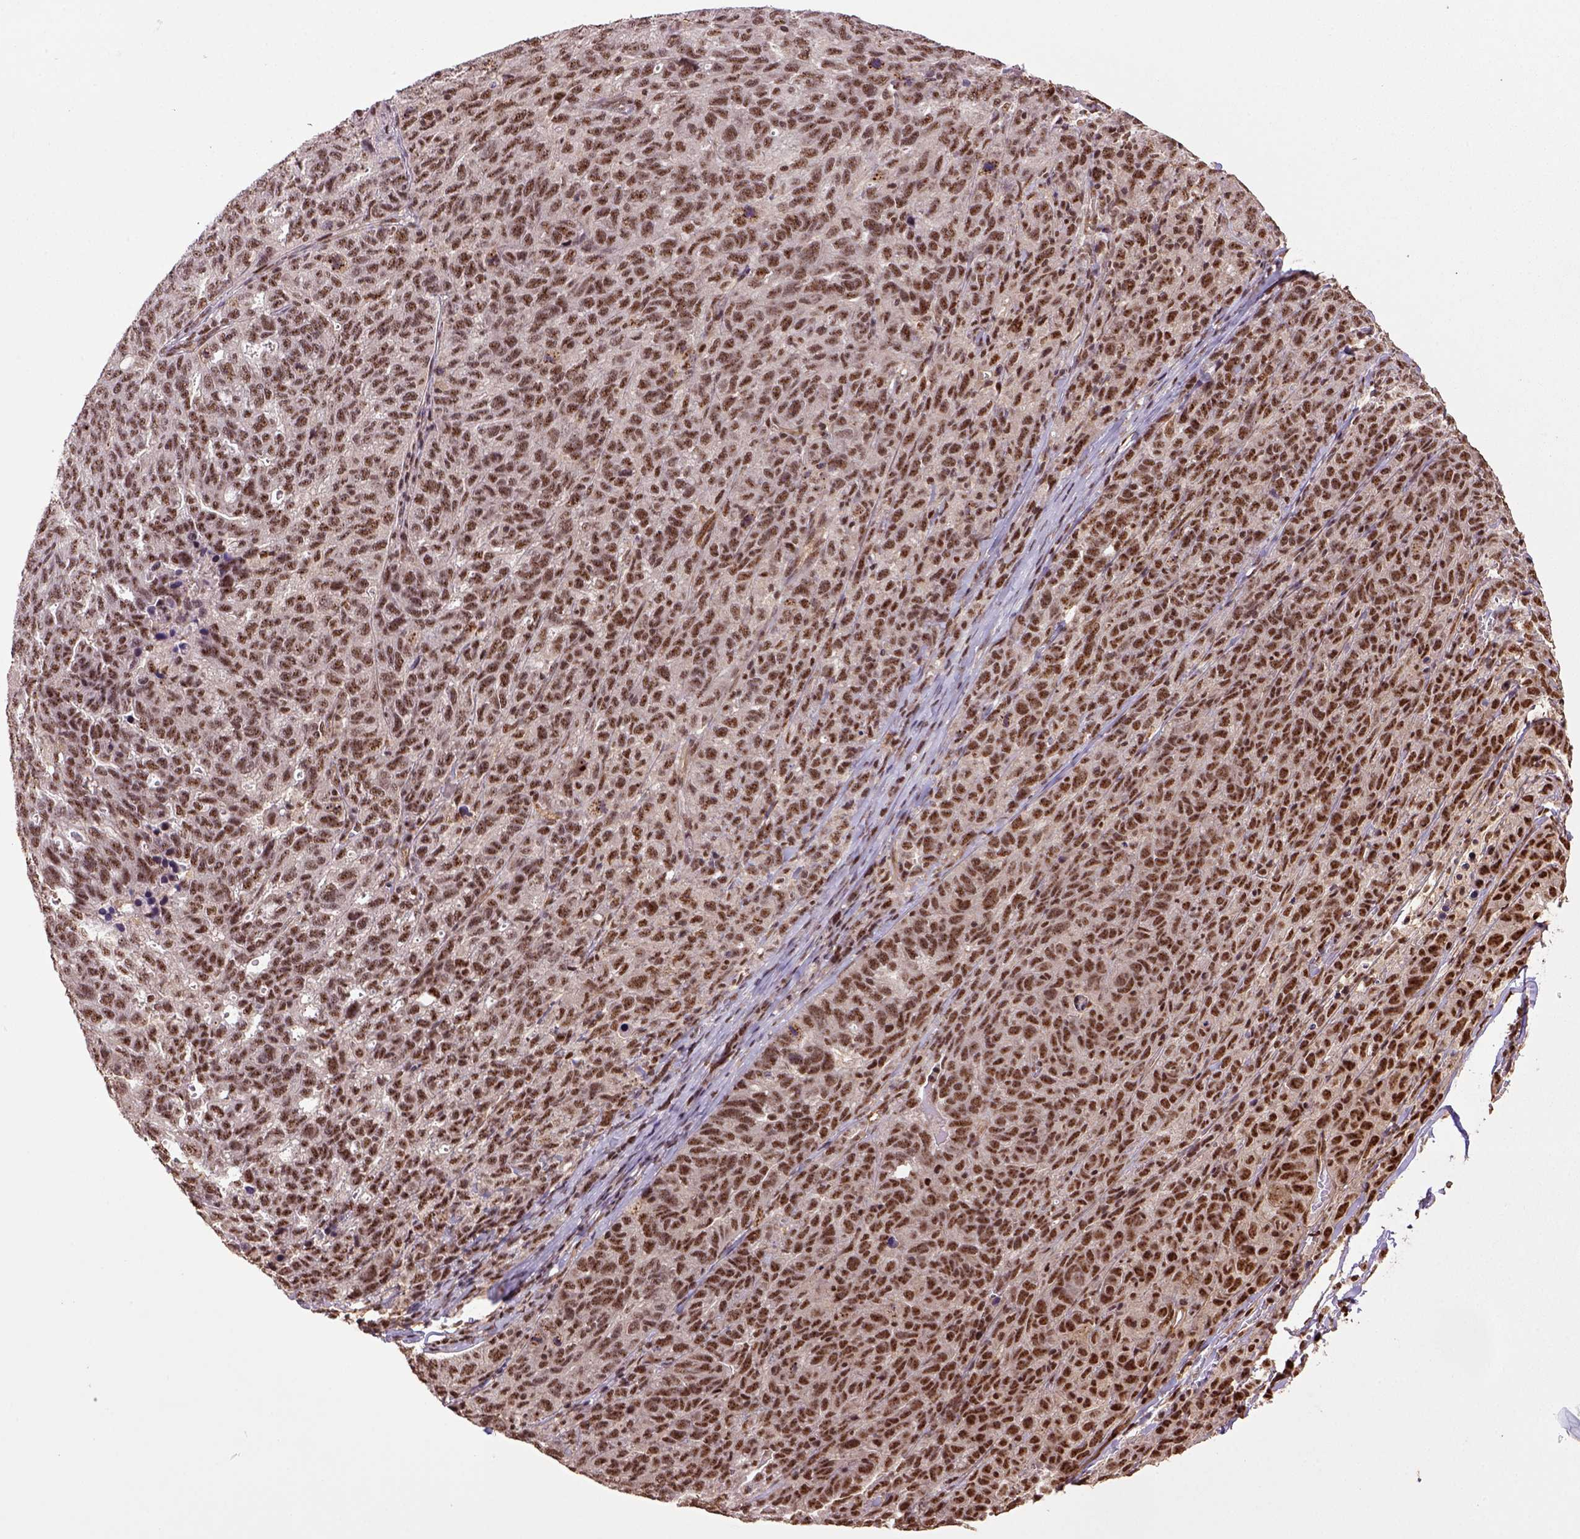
{"staining": {"intensity": "moderate", "quantity": ">75%", "location": "nuclear"}, "tissue": "ovarian cancer", "cell_type": "Tumor cells", "image_type": "cancer", "snomed": [{"axis": "morphology", "description": "Cystadenocarcinoma, serous, NOS"}, {"axis": "topography", "description": "Ovary"}], "caption": "Ovarian cancer was stained to show a protein in brown. There is medium levels of moderate nuclear positivity in approximately >75% of tumor cells.", "gene": "PPIG", "patient": {"sex": "female", "age": 71}}